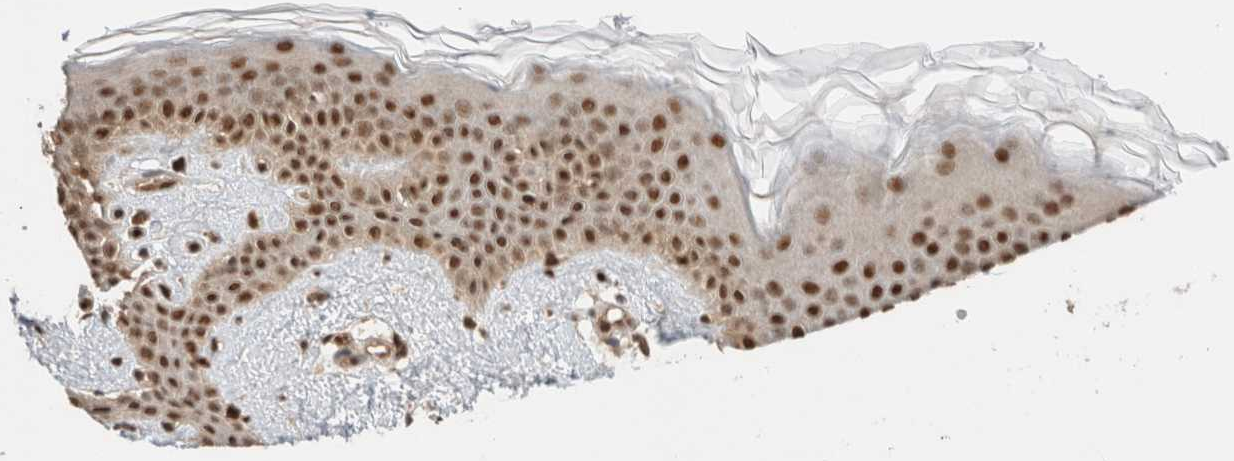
{"staining": {"intensity": "moderate", "quantity": ">75%", "location": "nuclear"}, "tissue": "skin", "cell_type": "Fibroblasts", "image_type": "normal", "snomed": [{"axis": "morphology", "description": "Normal tissue, NOS"}, {"axis": "topography", "description": "Skin"}], "caption": "Fibroblasts reveal moderate nuclear staining in about >75% of cells in normal skin.", "gene": "SNRNP40", "patient": {"sex": "female", "age": 46}}